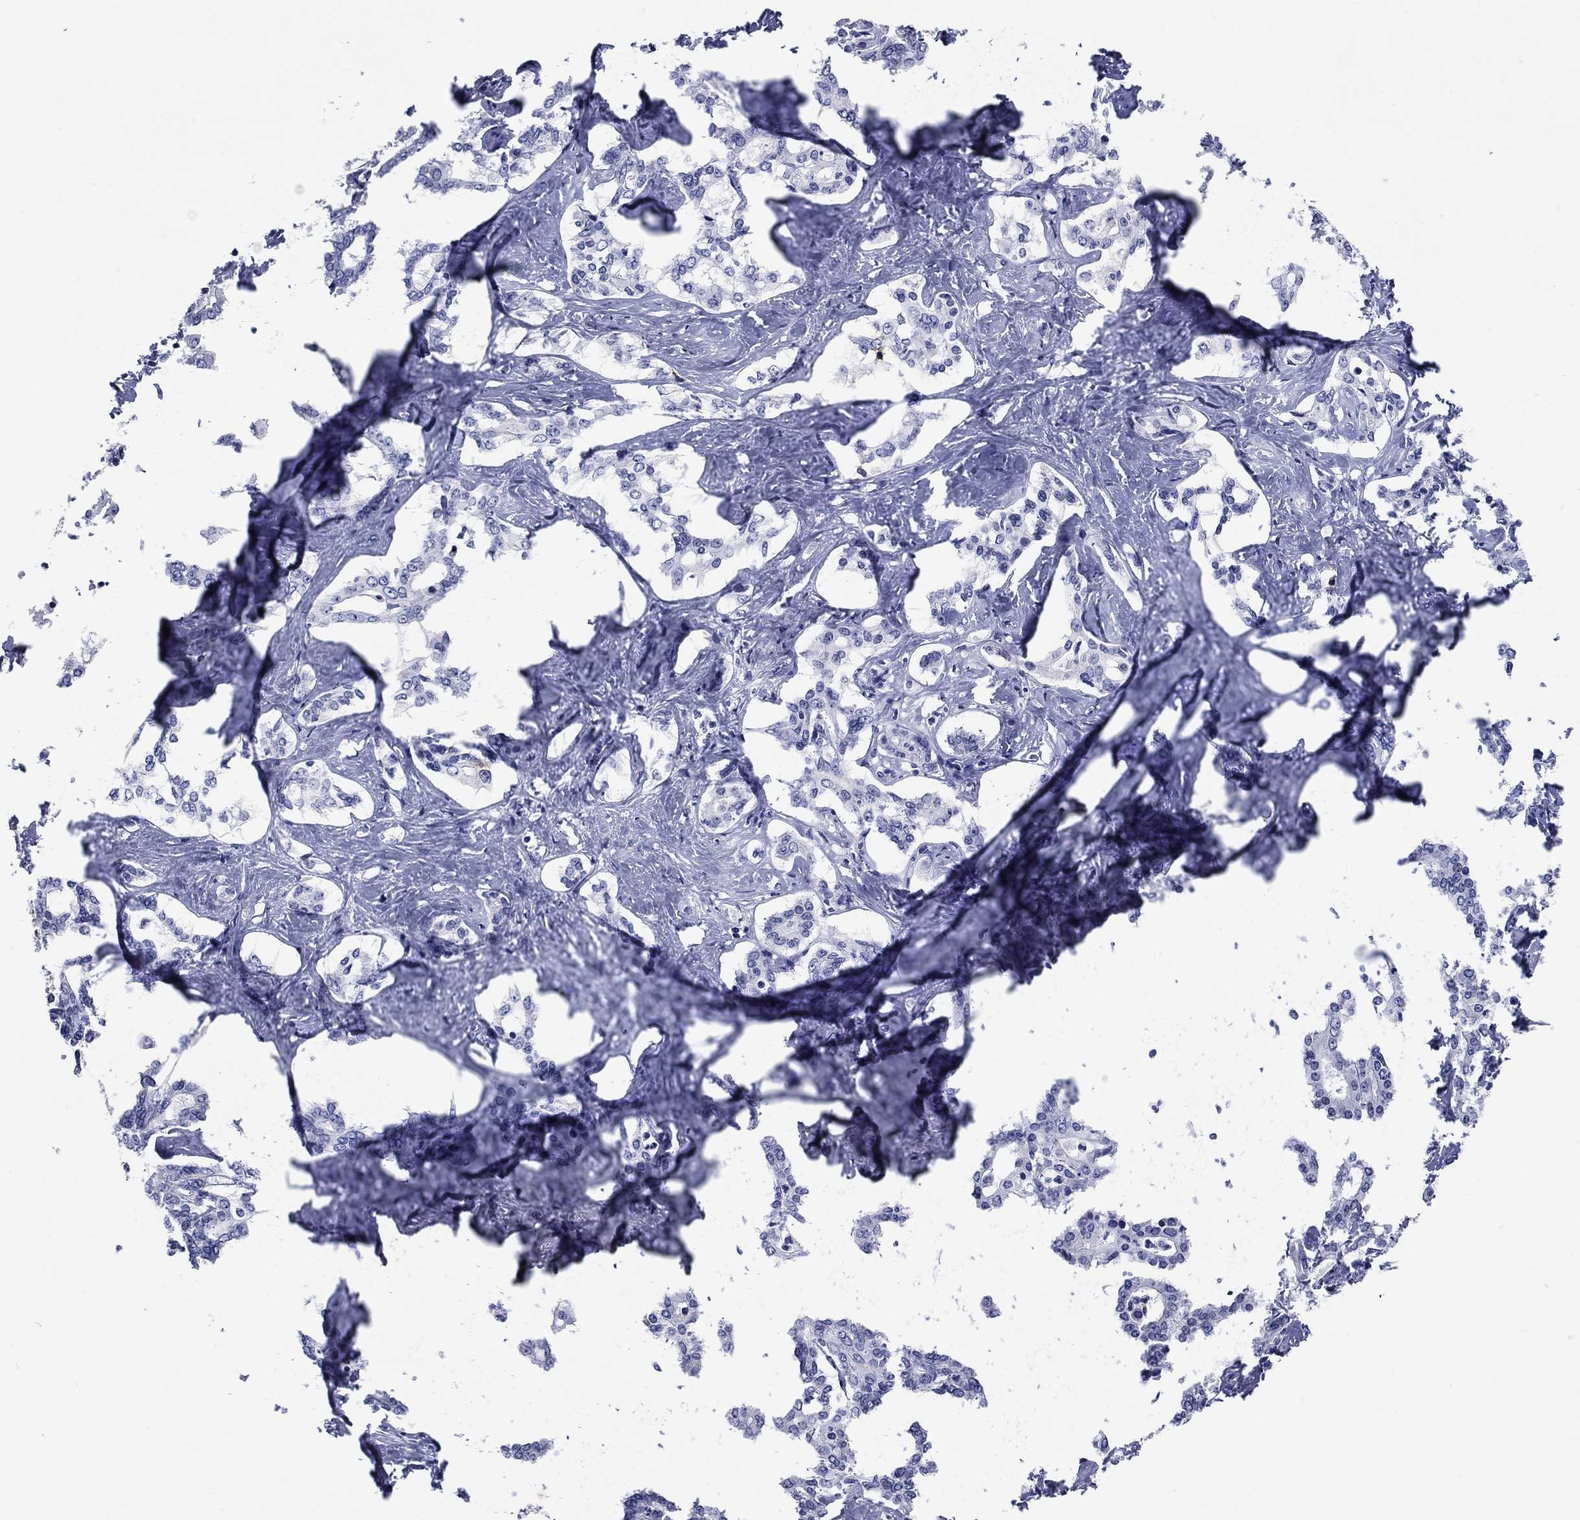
{"staining": {"intensity": "negative", "quantity": "none", "location": "none"}, "tissue": "liver cancer", "cell_type": "Tumor cells", "image_type": "cancer", "snomed": [{"axis": "morphology", "description": "Cholangiocarcinoma"}, {"axis": "topography", "description": "Liver"}], "caption": "Histopathology image shows no protein staining in tumor cells of cholangiocarcinoma (liver) tissue.", "gene": "ITGAE", "patient": {"sex": "female", "age": 47}}